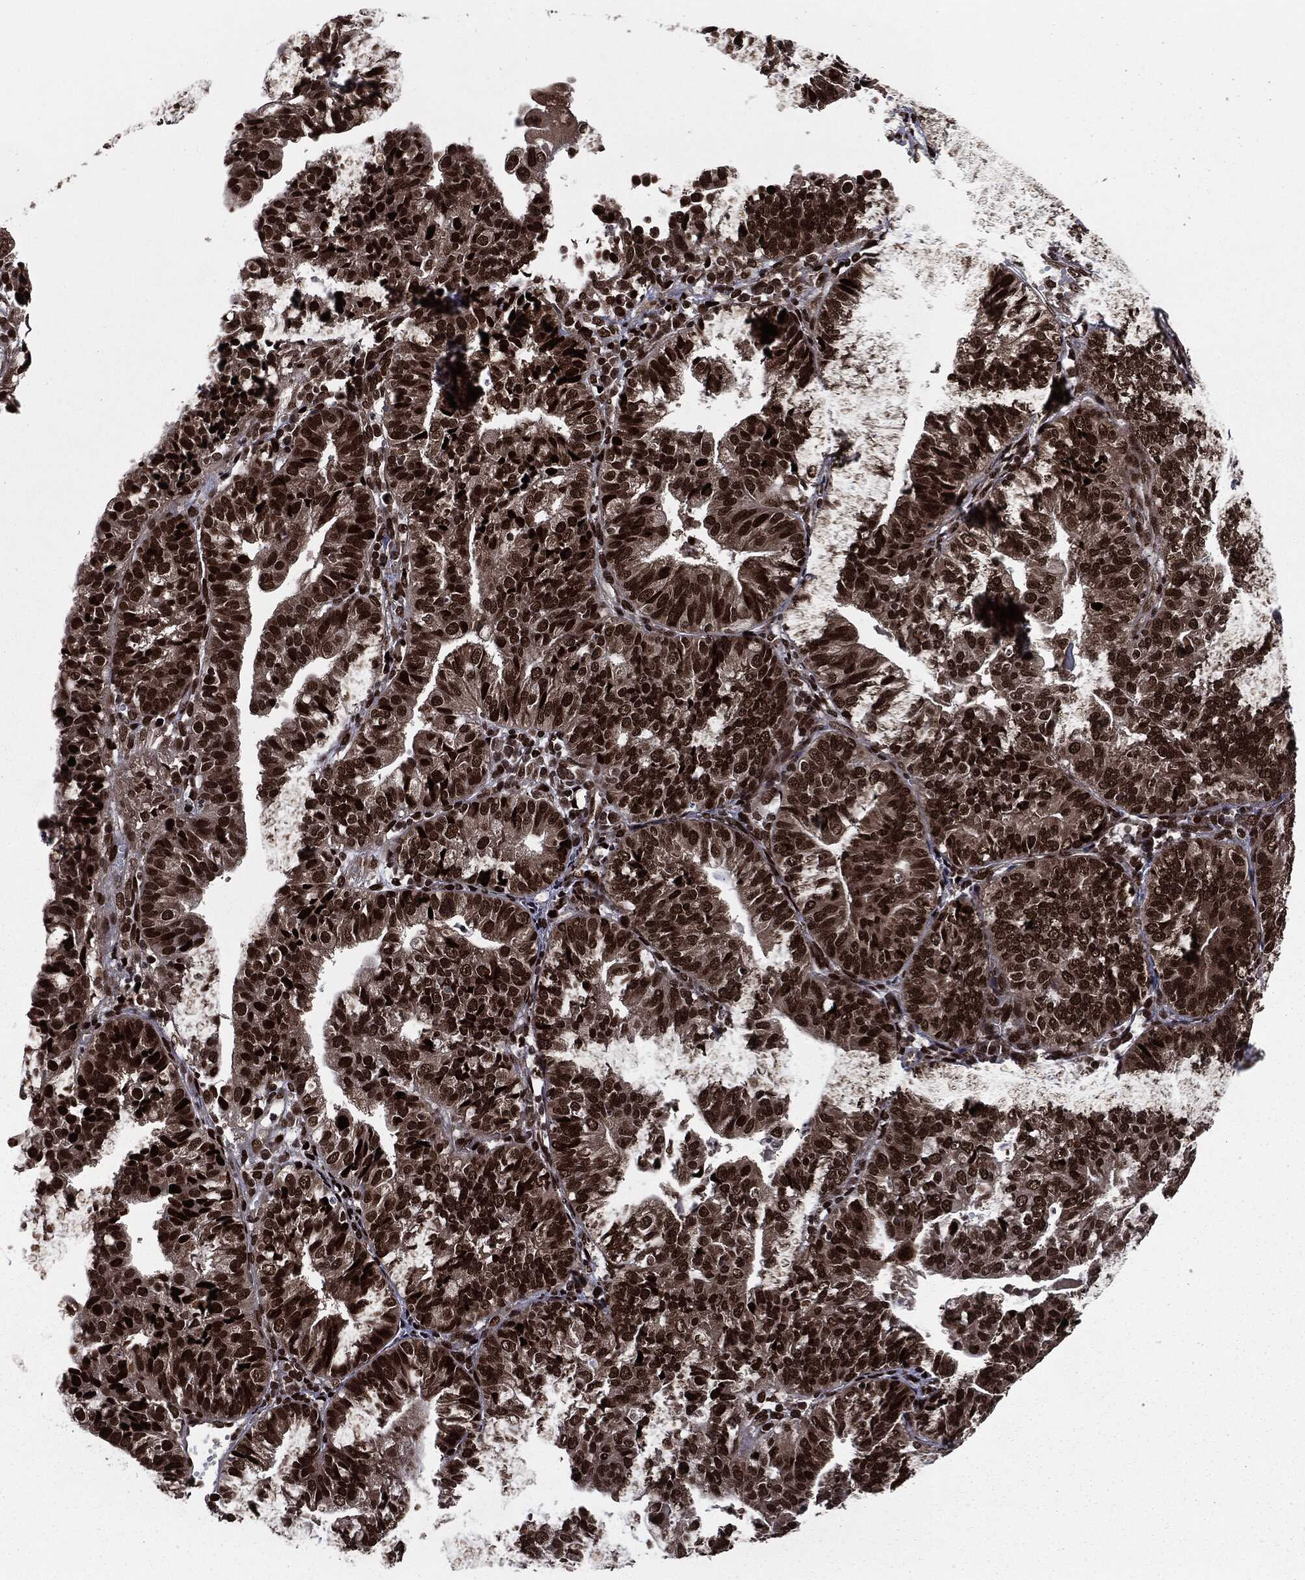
{"staining": {"intensity": "strong", "quantity": ">75%", "location": "nuclear"}, "tissue": "endometrial cancer", "cell_type": "Tumor cells", "image_type": "cancer", "snomed": [{"axis": "morphology", "description": "Adenocarcinoma, NOS"}, {"axis": "topography", "description": "Endometrium"}], "caption": "Protein staining displays strong nuclear staining in about >75% of tumor cells in endometrial cancer.", "gene": "DVL2", "patient": {"sex": "female", "age": 56}}